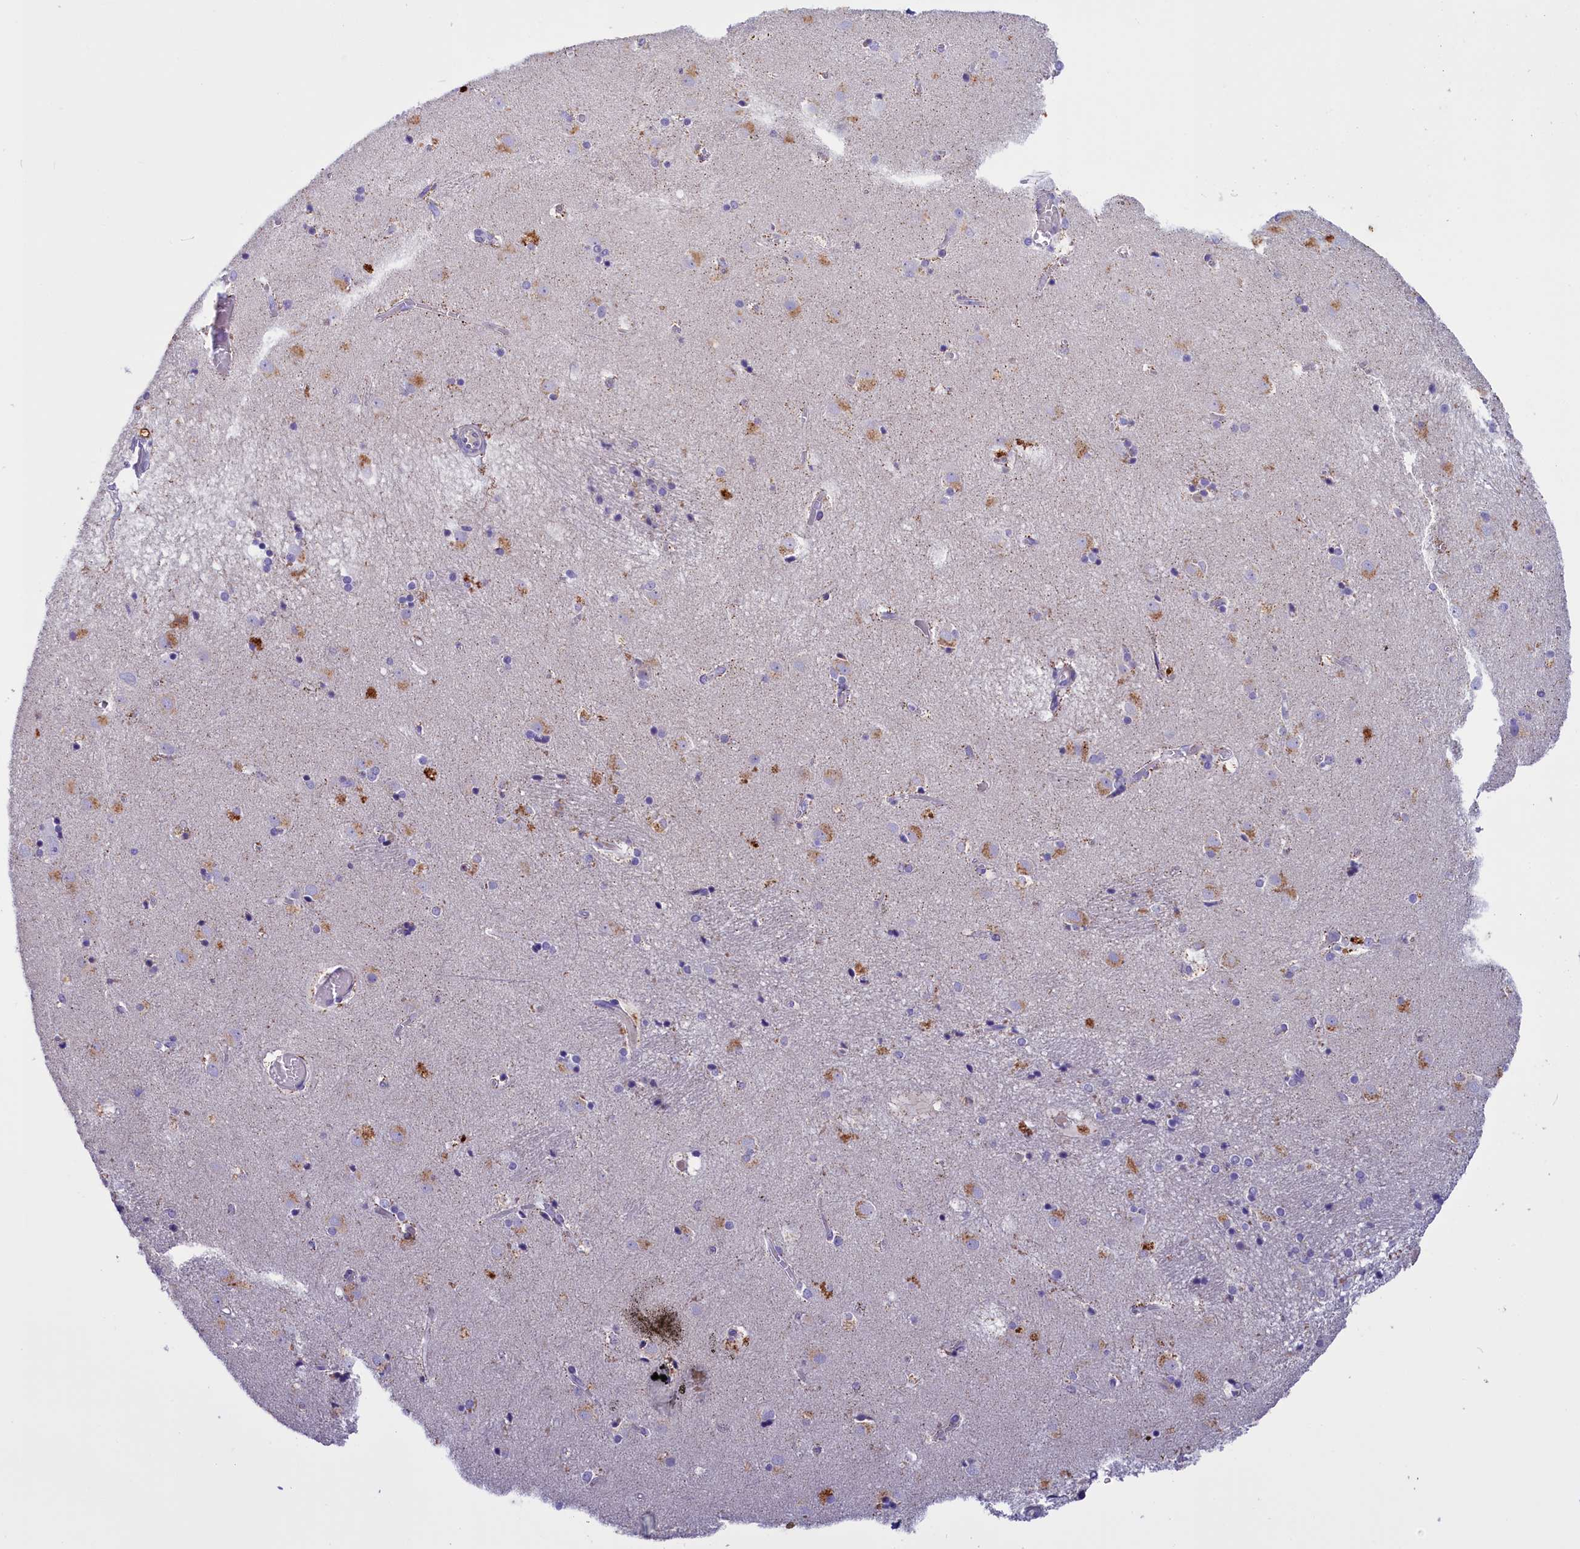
{"staining": {"intensity": "negative", "quantity": "none", "location": "none"}, "tissue": "caudate", "cell_type": "Glial cells", "image_type": "normal", "snomed": [{"axis": "morphology", "description": "Normal tissue, NOS"}, {"axis": "topography", "description": "Lateral ventricle wall"}], "caption": "High magnification brightfield microscopy of unremarkable caudate stained with DAB (brown) and counterstained with hematoxylin (blue): glial cells show no significant positivity.", "gene": "RTTN", "patient": {"sex": "male", "age": 70}}